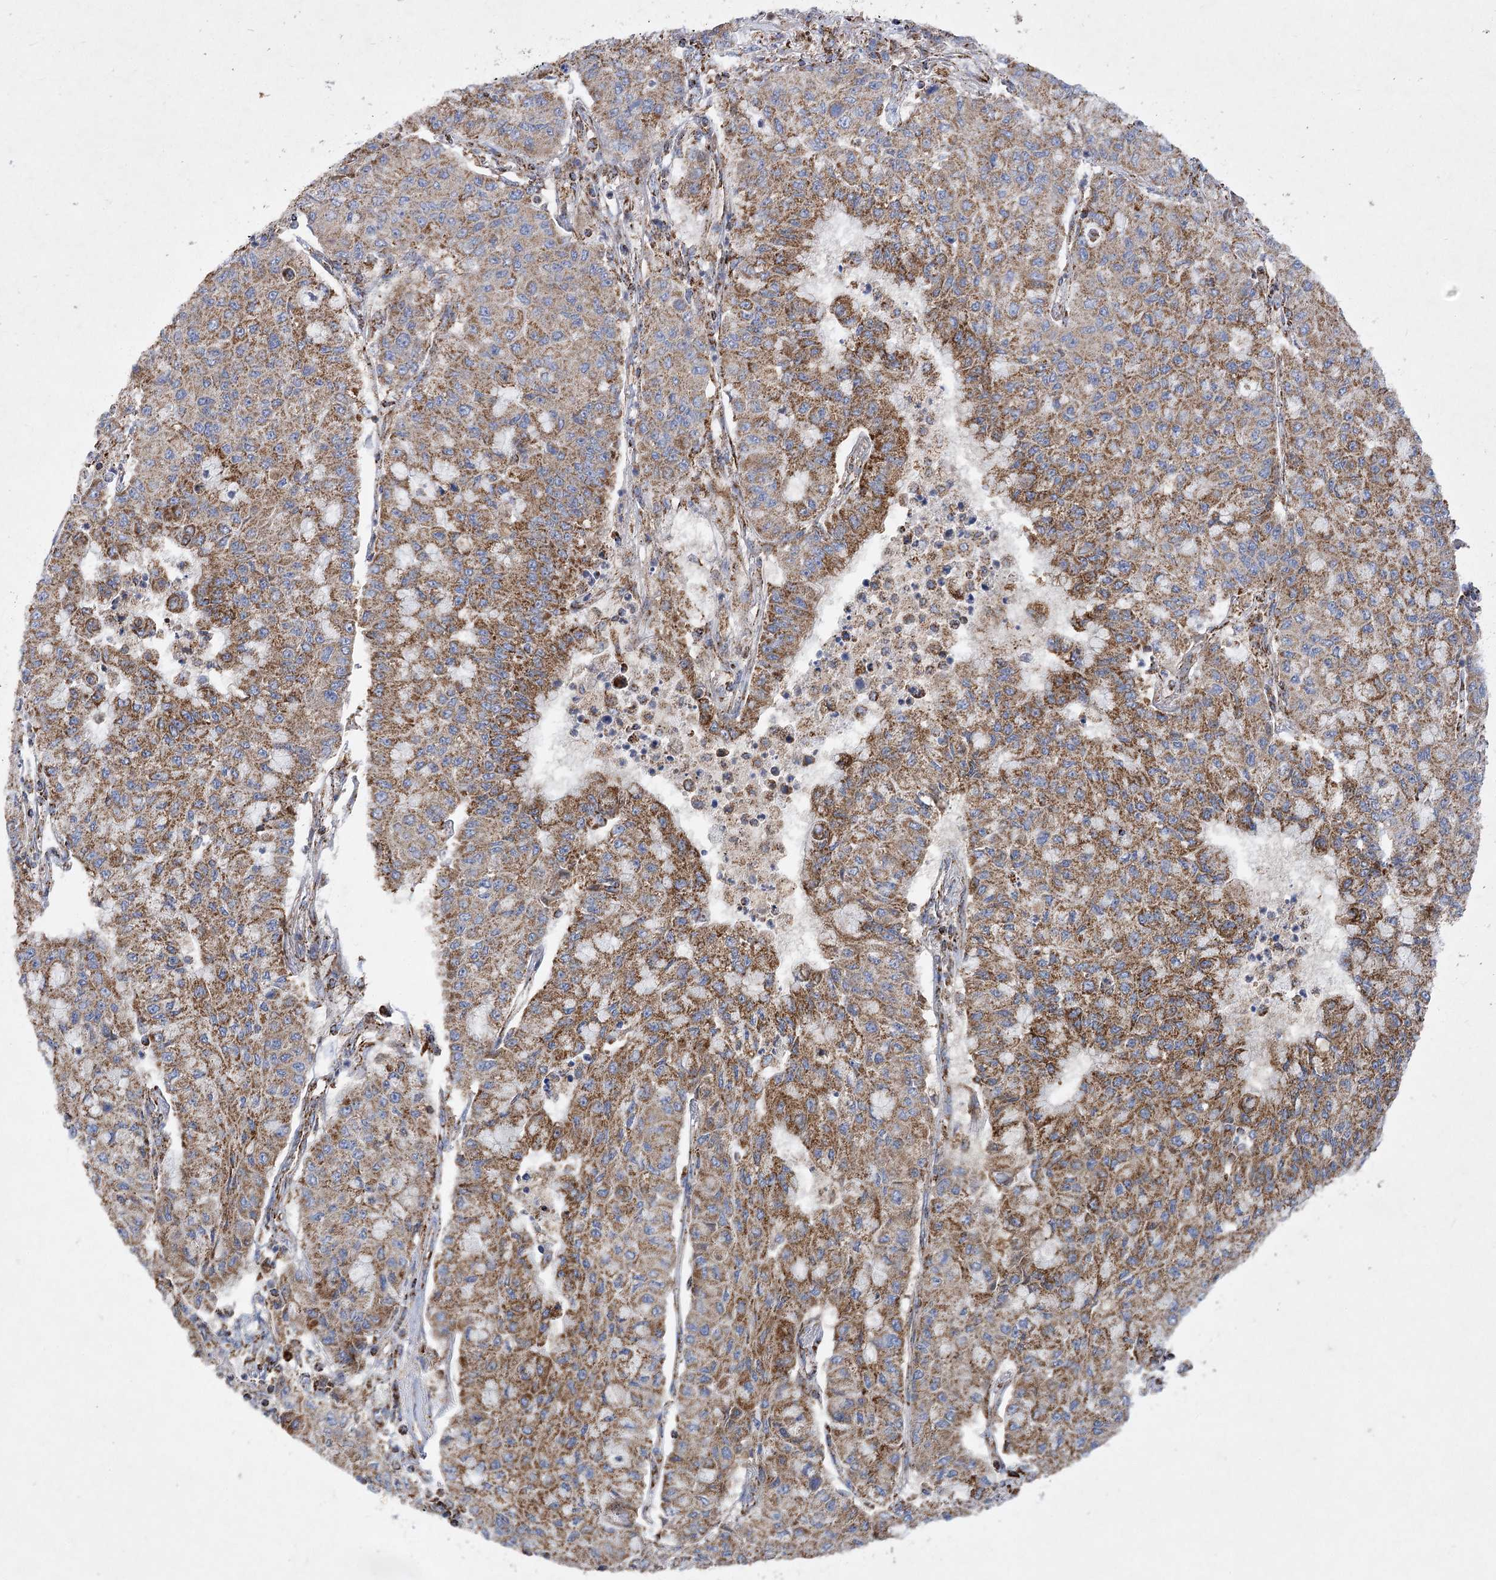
{"staining": {"intensity": "moderate", "quantity": ">75%", "location": "cytoplasmic/membranous"}, "tissue": "lung cancer", "cell_type": "Tumor cells", "image_type": "cancer", "snomed": [{"axis": "morphology", "description": "Squamous cell carcinoma, NOS"}, {"axis": "topography", "description": "Lung"}], "caption": "A micrograph of human lung cancer (squamous cell carcinoma) stained for a protein exhibits moderate cytoplasmic/membranous brown staining in tumor cells. The protein is shown in brown color, while the nuclei are stained blue.", "gene": "ASNSD1", "patient": {"sex": "male", "age": 74}}